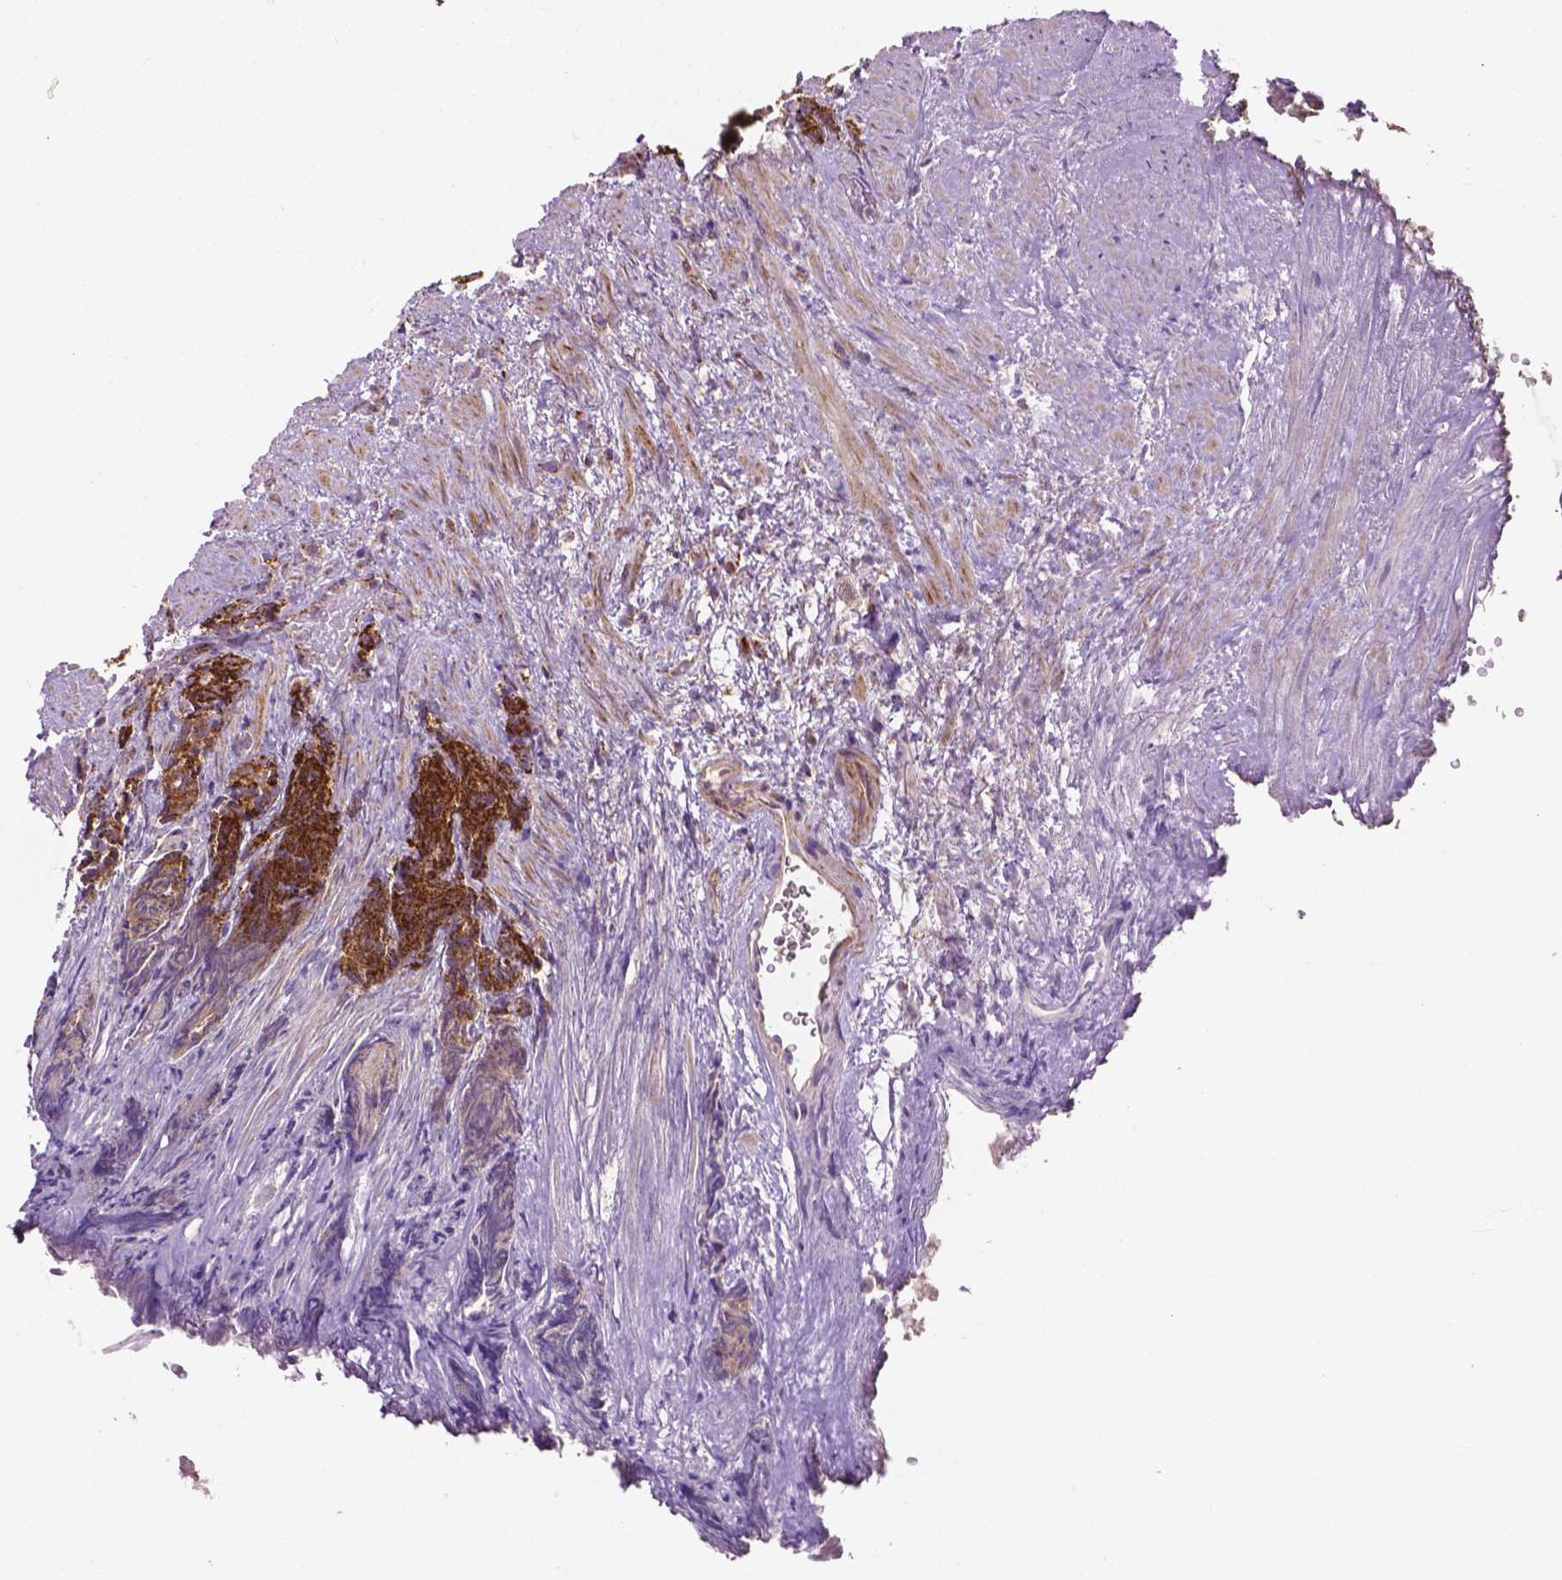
{"staining": {"intensity": "strong", "quantity": ">75%", "location": "cytoplasmic/membranous"}, "tissue": "prostate cancer", "cell_type": "Tumor cells", "image_type": "cancer", "snomed": [{"axis": "morphology", "description": "Adenocarcinoma, High grade"}, {"axis": "topography", "description": "Prostate"}], "caption": "Immunohistochemistry (IHC) histopathology image of neoplastic tissue: human adenocarcinoma (high-grade) (prostate) stained using immunohistochemistry (IHC) shows high levels of strong protein expression localized specifically in the cytoplasmic/membranous of tumor cells, appearing as a cytoplasmic/membranous brown color.", "gene": "PIBF1", "patient": {"sex": "male", "age": 84}}